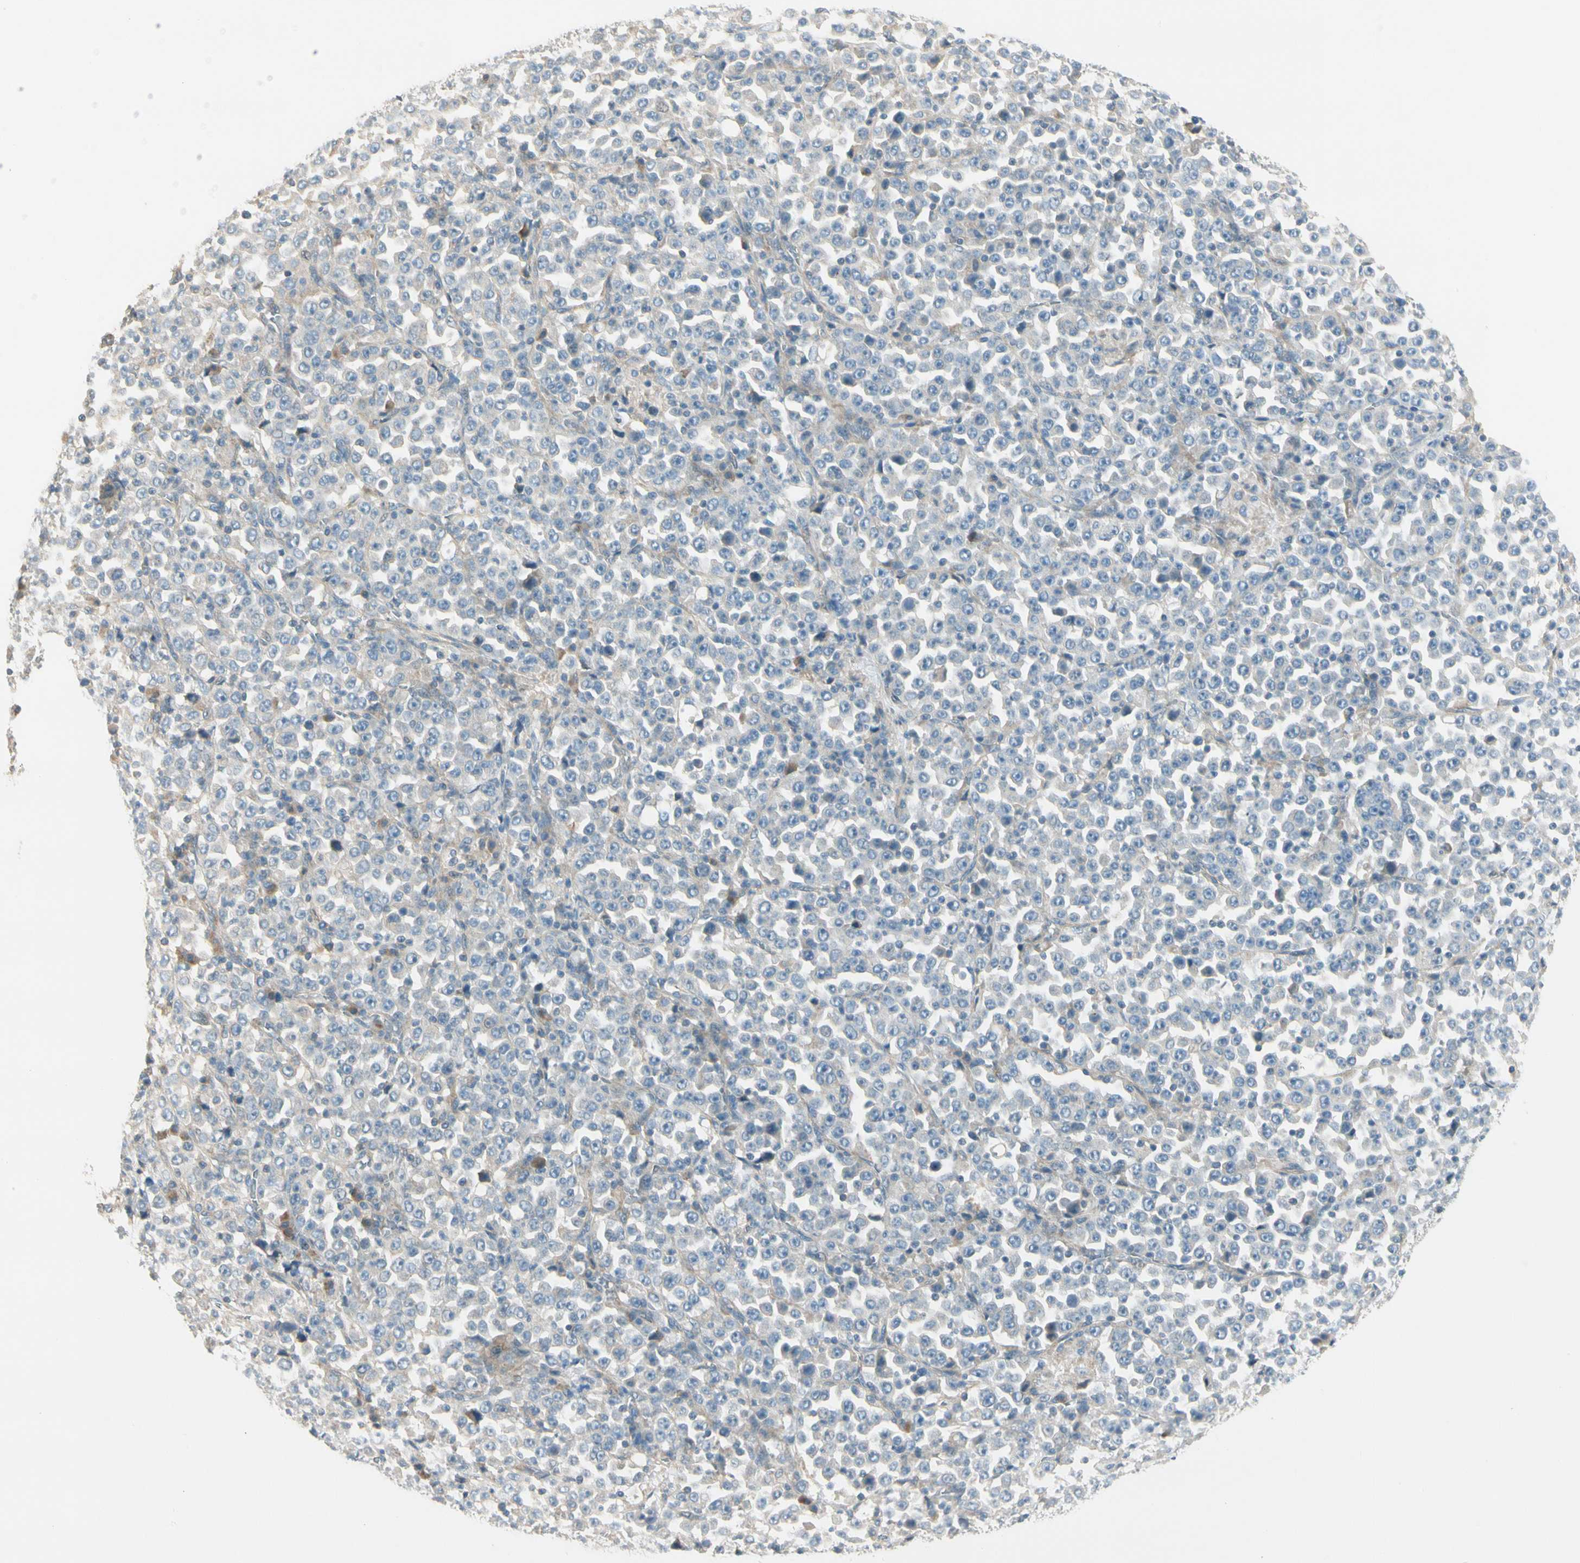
{"staining": {"intensity": "negative", "quantity": "none", "location": "none"}, "tissue": "stomach cancer", "cell_type": "Tumor cells", "image_type": "cancer", "snomed": [{"axis": "morphology", "description": "Normal tissue, NOS"}, {"axis": "morphology", "description": "Adenocarcinoma, NOS"}, {"axis": "topography", "description": "Stomach, upper"}, {"axis": "topography", "description": "Stomach"}], "caption": "This is a photomicrograph of immunohistochemistry staining of stomach adenocarcinoma, which shows no positivity in tumor cells. The staining is performed using DAB brown chromogen with nuclei counter-stained in using hematoxylin.", "gene": "ADGRA3", "patient": {"sex": "male", "age": 59}}